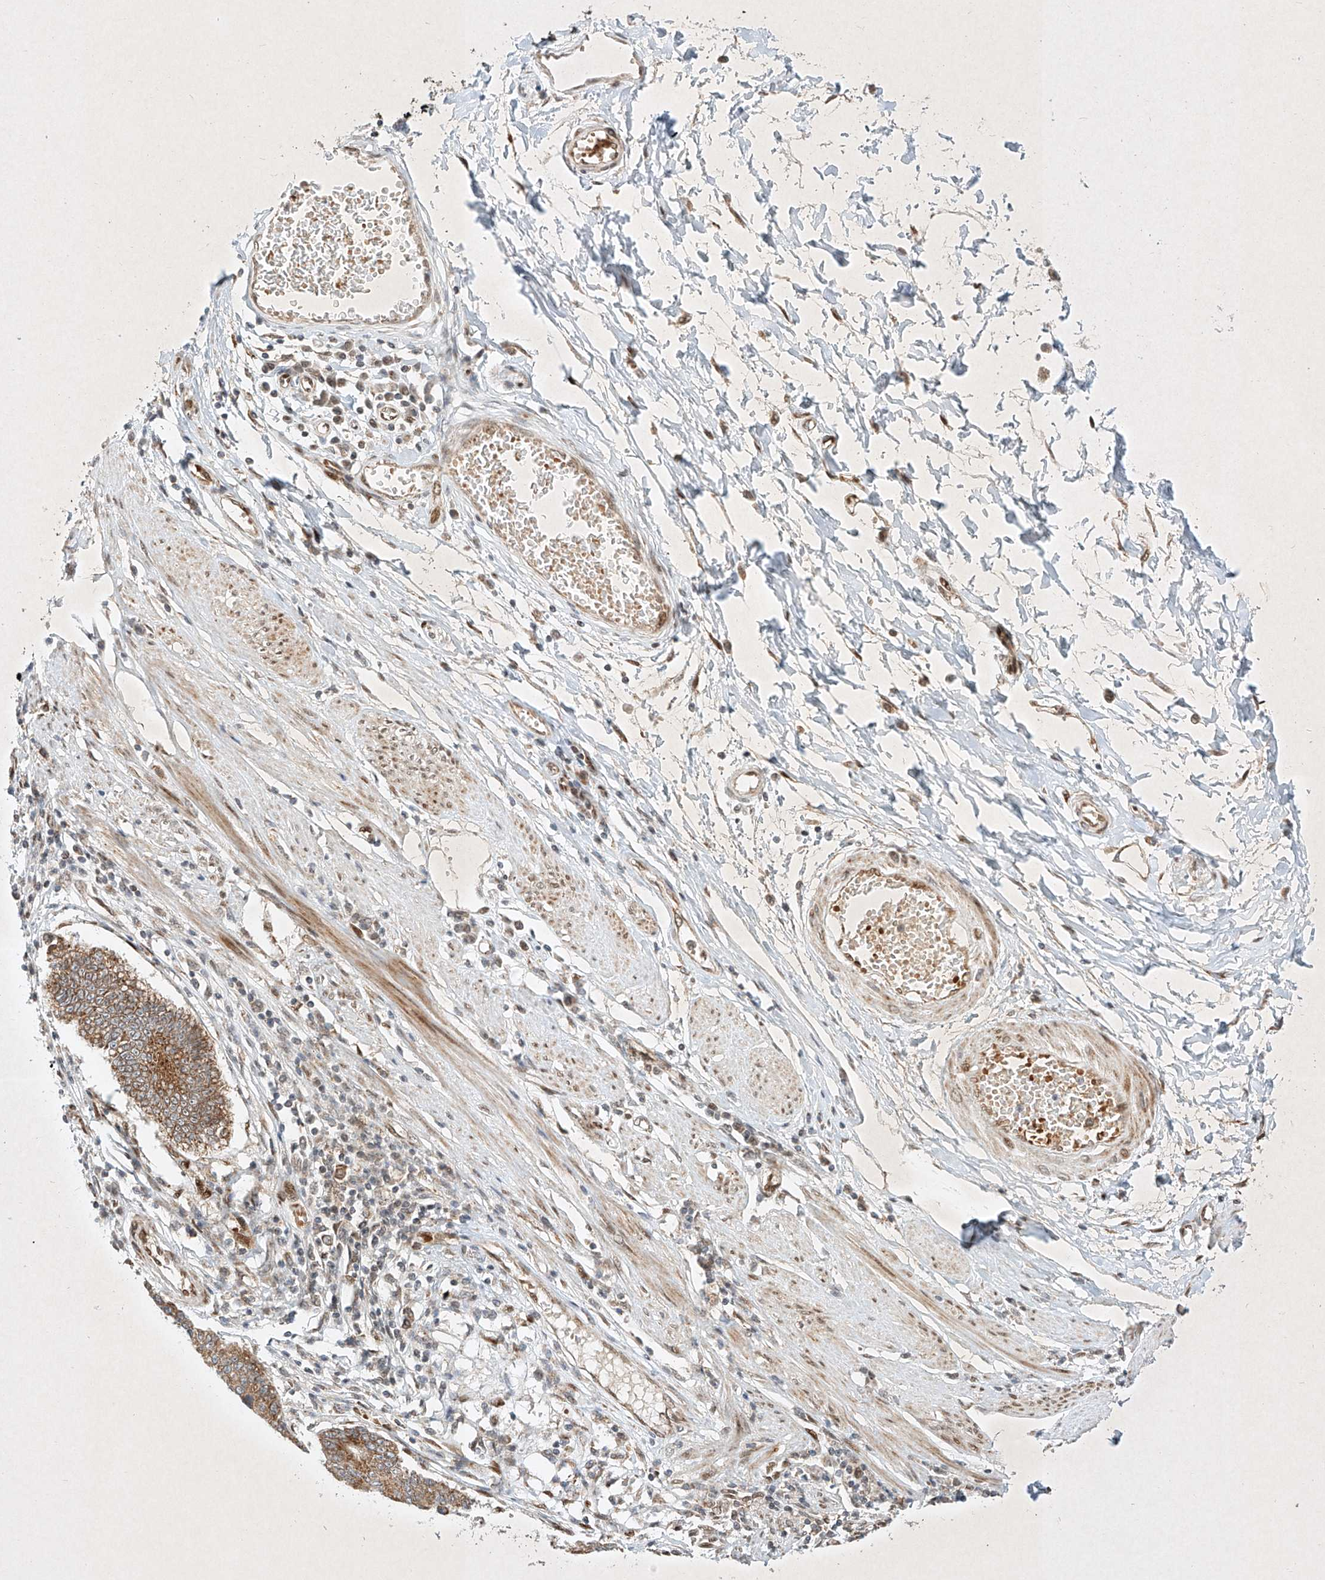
{"staining": {"intensity": "moderate", "quantity": ">75%", "location": "cytoplasmic/membranous"}, "tissue": "stomach cancer", "cell_type": "Tumor cells", "image_type": "cancer", "snomed": [{"axis": "morphology", "description": "Adenocarcinoma, NOS"}, {"axis": "topography", "description": "Stomach"}], "caption": "Moderate cytoplasmic/membranous positivity for a protein is appreciated in about >75% of tumor cells of stomach cancer (adenocarcinoma) using immunohistochemistry (IHC).", "gene": "EPG5", "patient": {"sex": "male", "age": 59}}